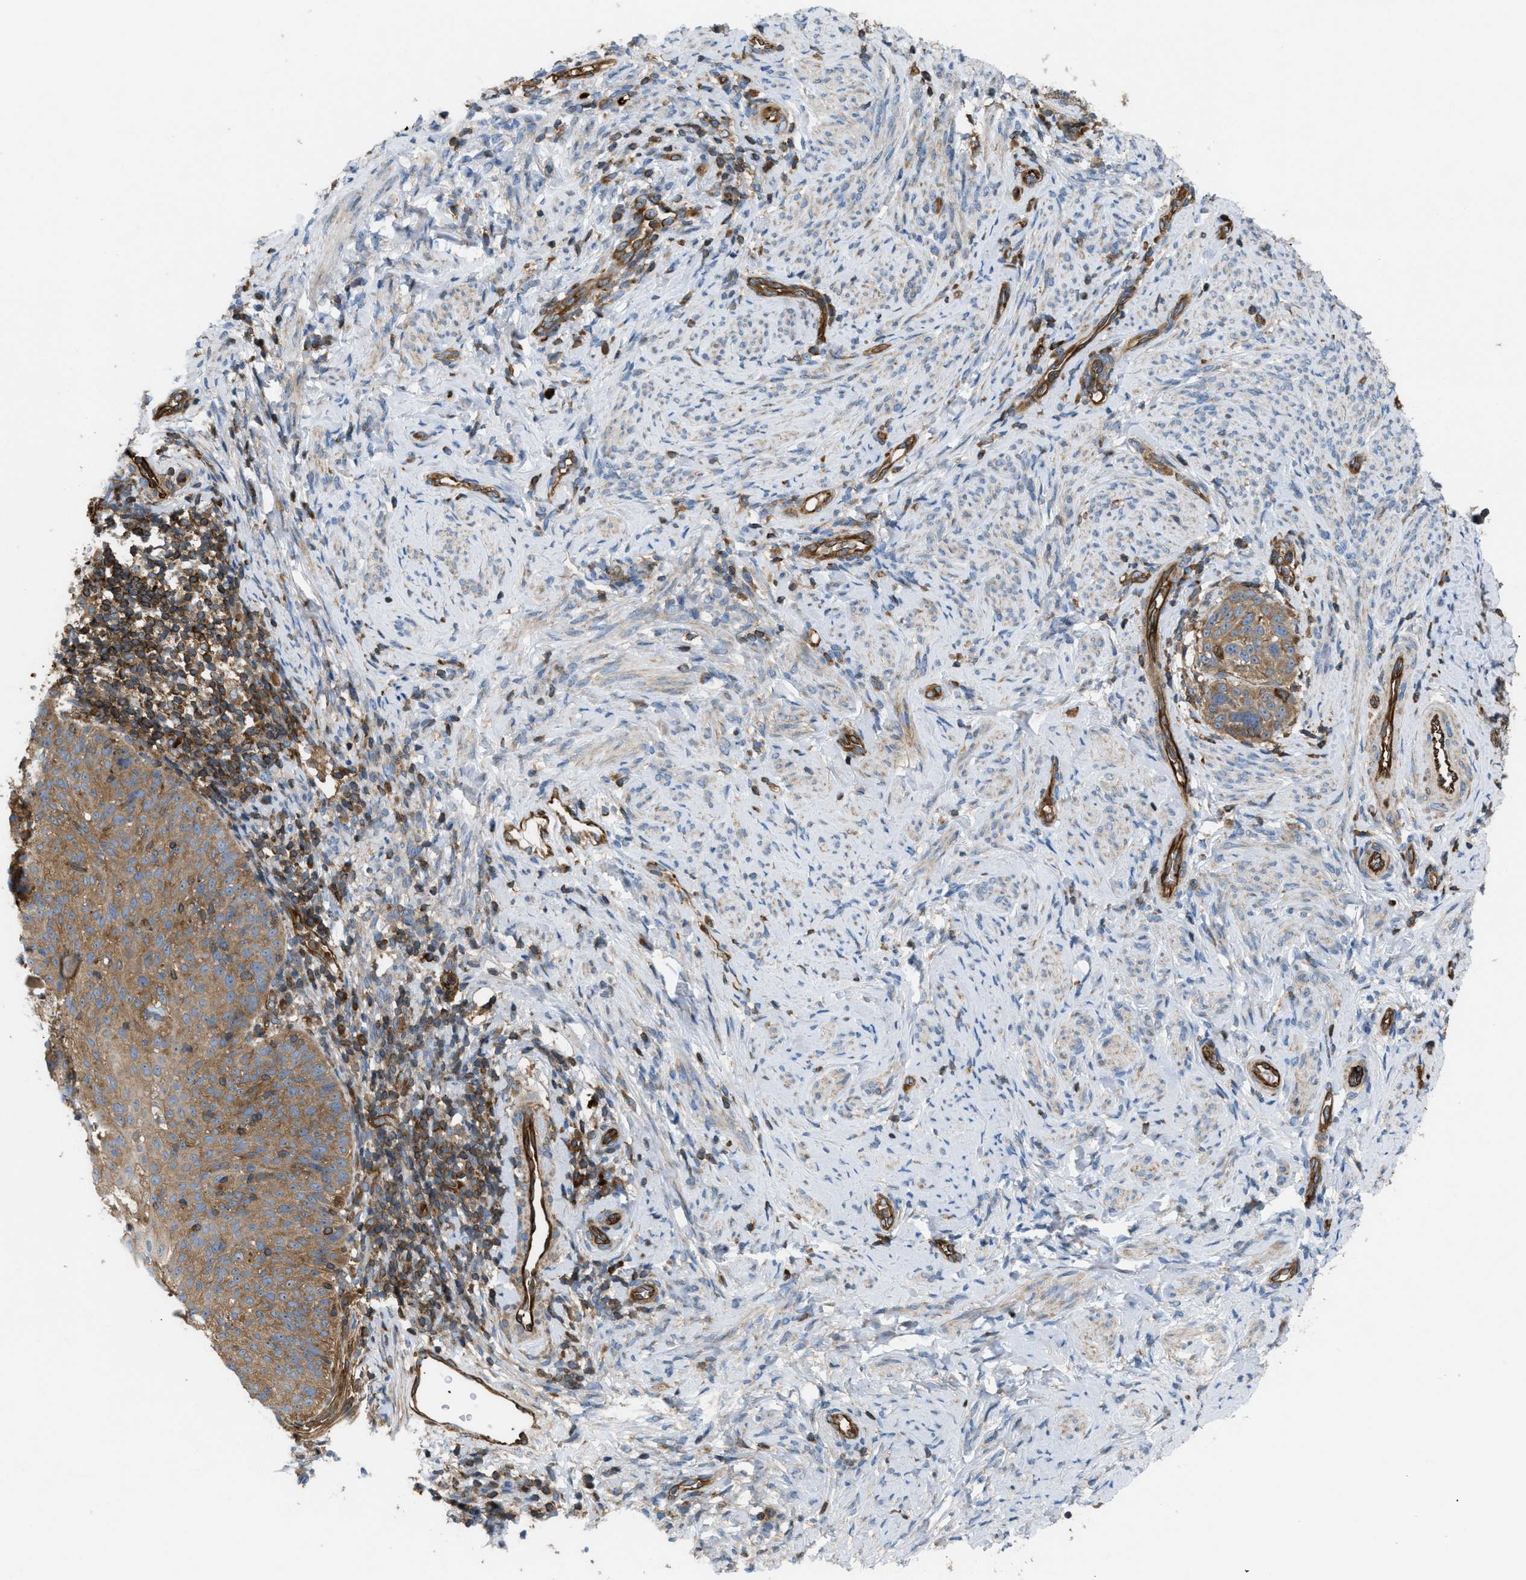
{"staining": {"intensity": "moderate", "quantity": ">75%", "location": "cytoplasmic/membranous"}, "tissue": "cervical cancer", "cell_type": "Tumor cells", "image_type": "cancer", "snomed": [{"axis": "morphology", "description": "Squamous cell carcinoma, NOS"}, {"axis": "topography", "description": "Cervix"}], "caption": "Protein expression analysis of human squamous cell carcinoma (cervical) reveals moderate cytoplasmic/membranous staining in about >75% of tumor cells. (IHC, brightfield microscopy, high magnification).", "gene": "ATP2A3", "patient": {"sex": "female", "age": 70}}